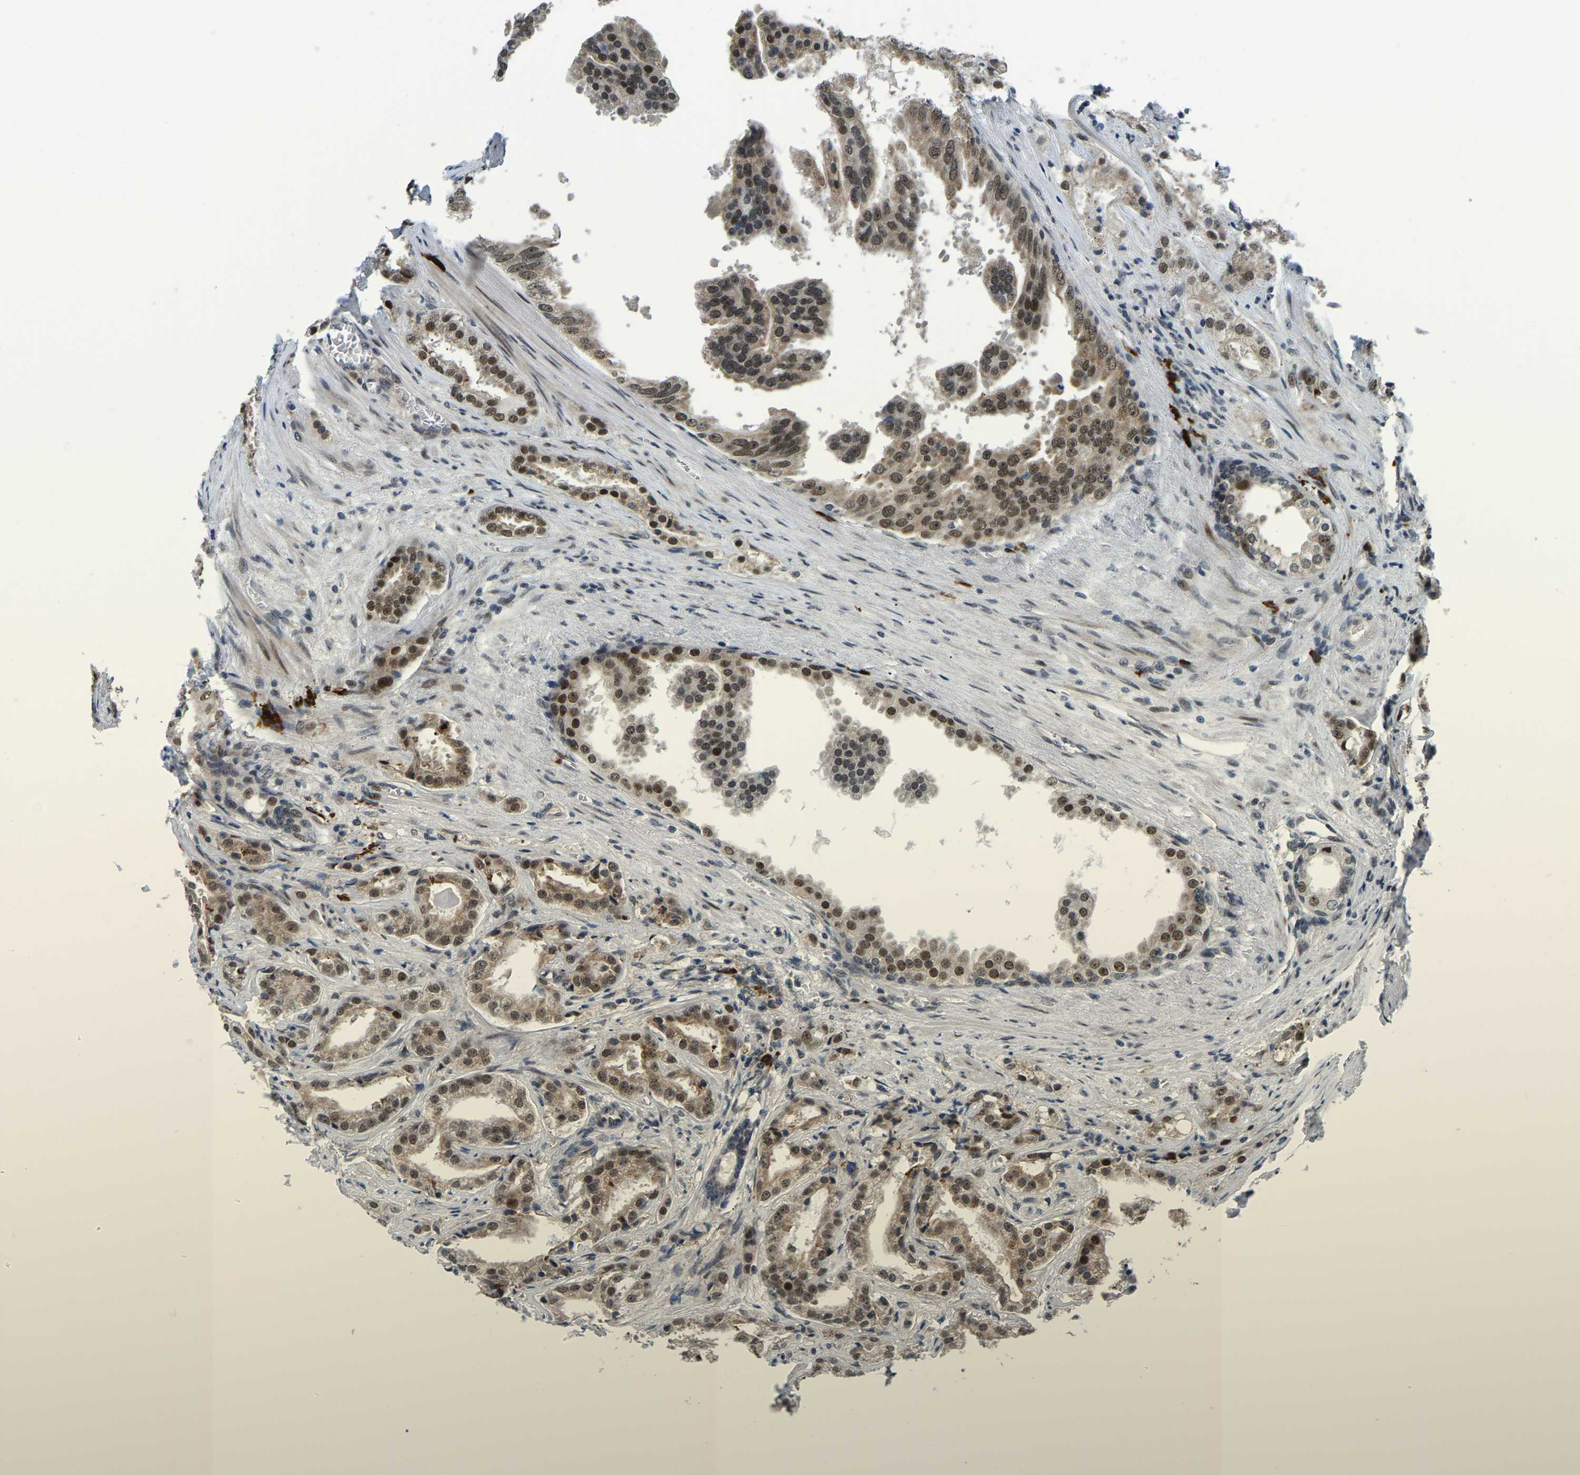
{"staining": {"intensity": "moderate", "quantity": ">75%", "location": "cytoplasmic/membranous,nuclear"}, "tissue": "prostate cancer", "cell_type": "Tumor cells", "image_type": "cancer", "snomed": [{"axis": "morphology", "description": "Adenocarcinoma, High grade"}, {"axis": "topography", "description": "Prostate"}], "caption": "A photomicrograph showing moderate cytoplasmic/membranous and nuclear expression in approximately >75% of tumor cells in adenocarcinoma (high-grade) (prostate), as visualized by brown immunohistochemical staining.", "gene": "ING2", "patient": {"sex": "male", "age": 64}}